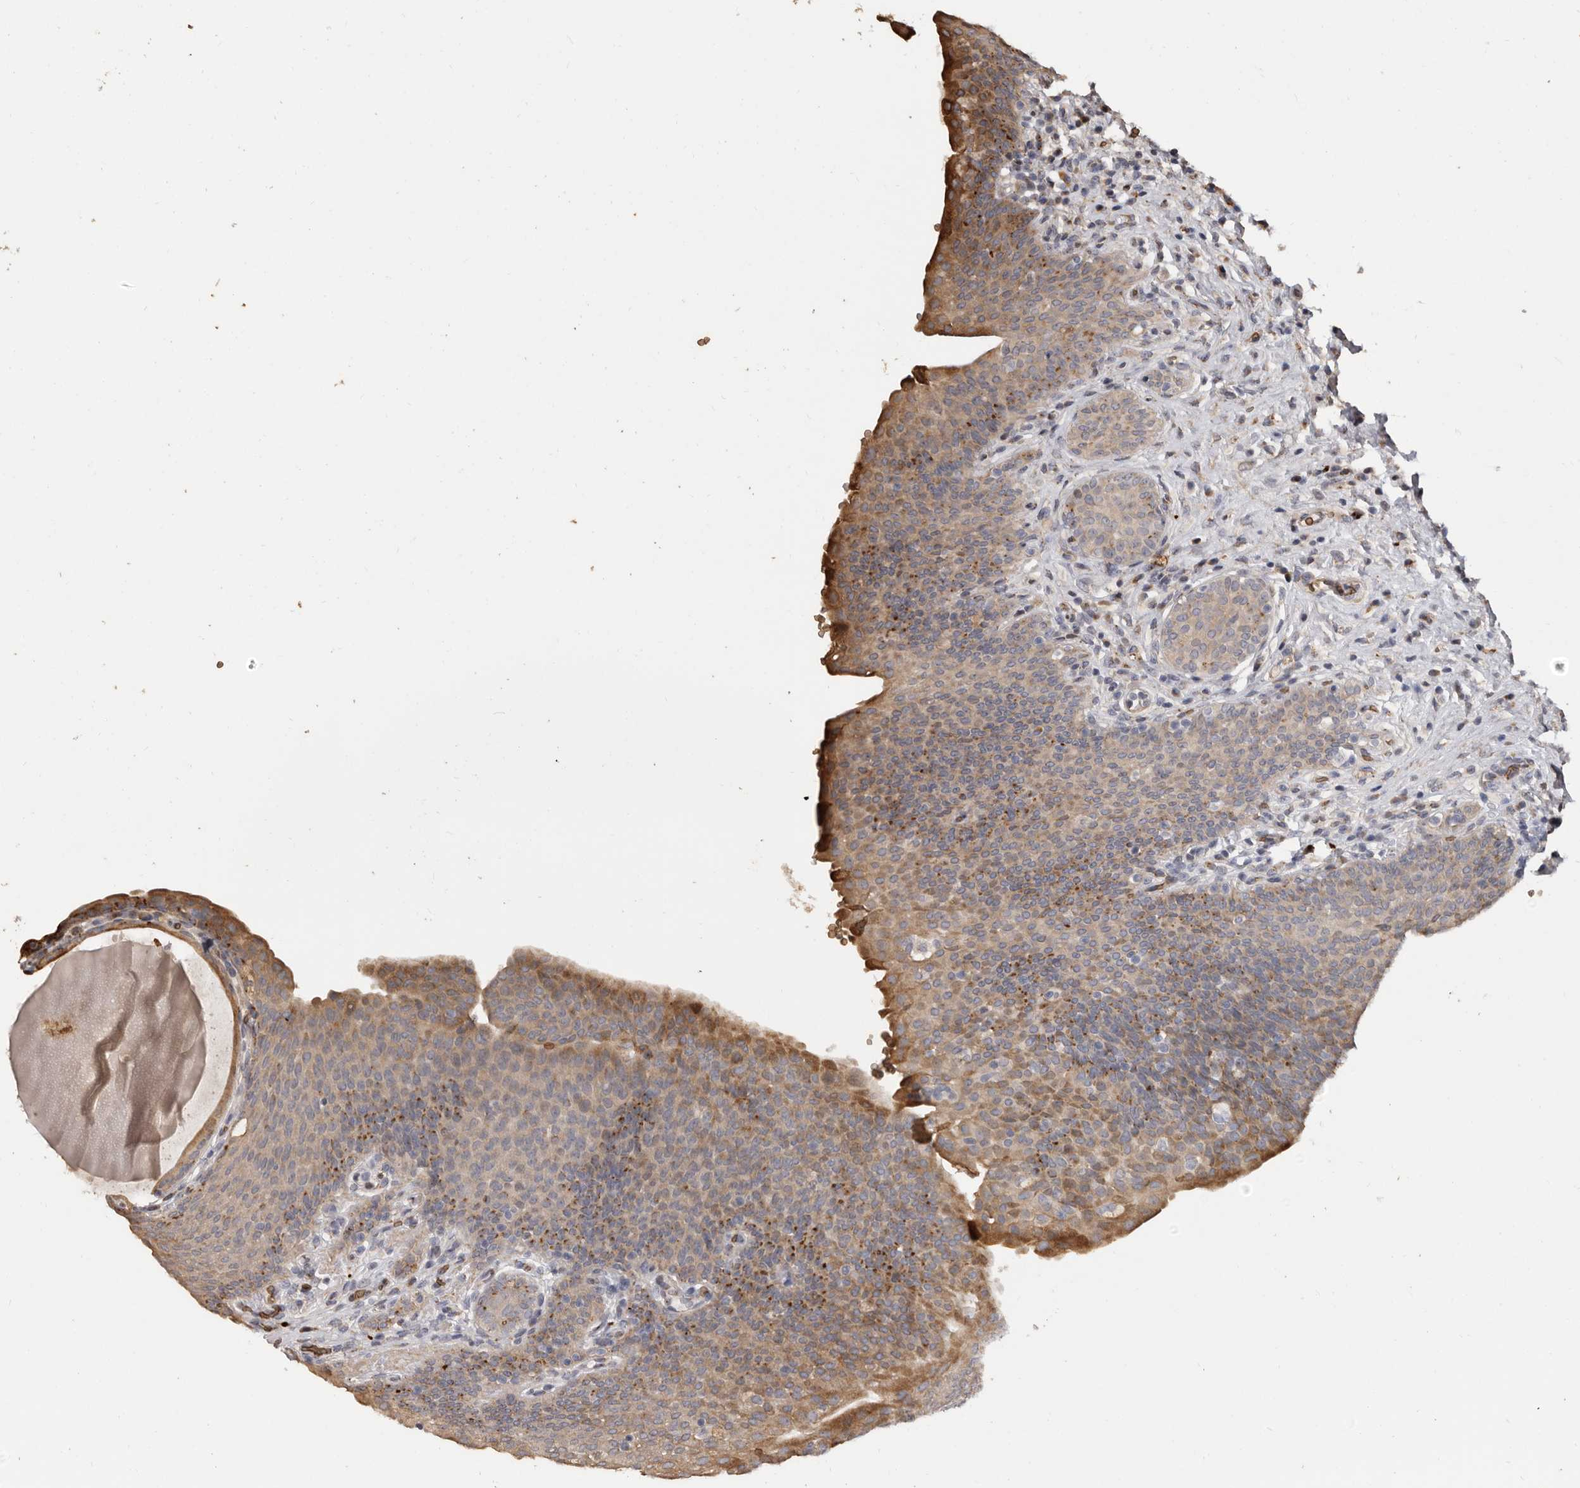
{"staining": {"intensity": "moderate", "quantity": ">75%", "location": "cytoplasmic/membranous"}, "tissue": "urinary bladder", "cell_type": "Urothelial cells", "image_type": "normal", "snomed": [{"axis": "morphology", "description": "Normal tissue, NOS"}, {"axis": "topography", "description": "Urinary bladder"}], "caption": "IHC histopathology image of unremarkable urinary bladder stained for a protein (brown), which demonstrates medium levels of moderate cytoplasmic/membranous expression in approximately >75% of urothelial cells.", "gene": "ENTREP1", "patient": {"sex": "male", "age": 83}}